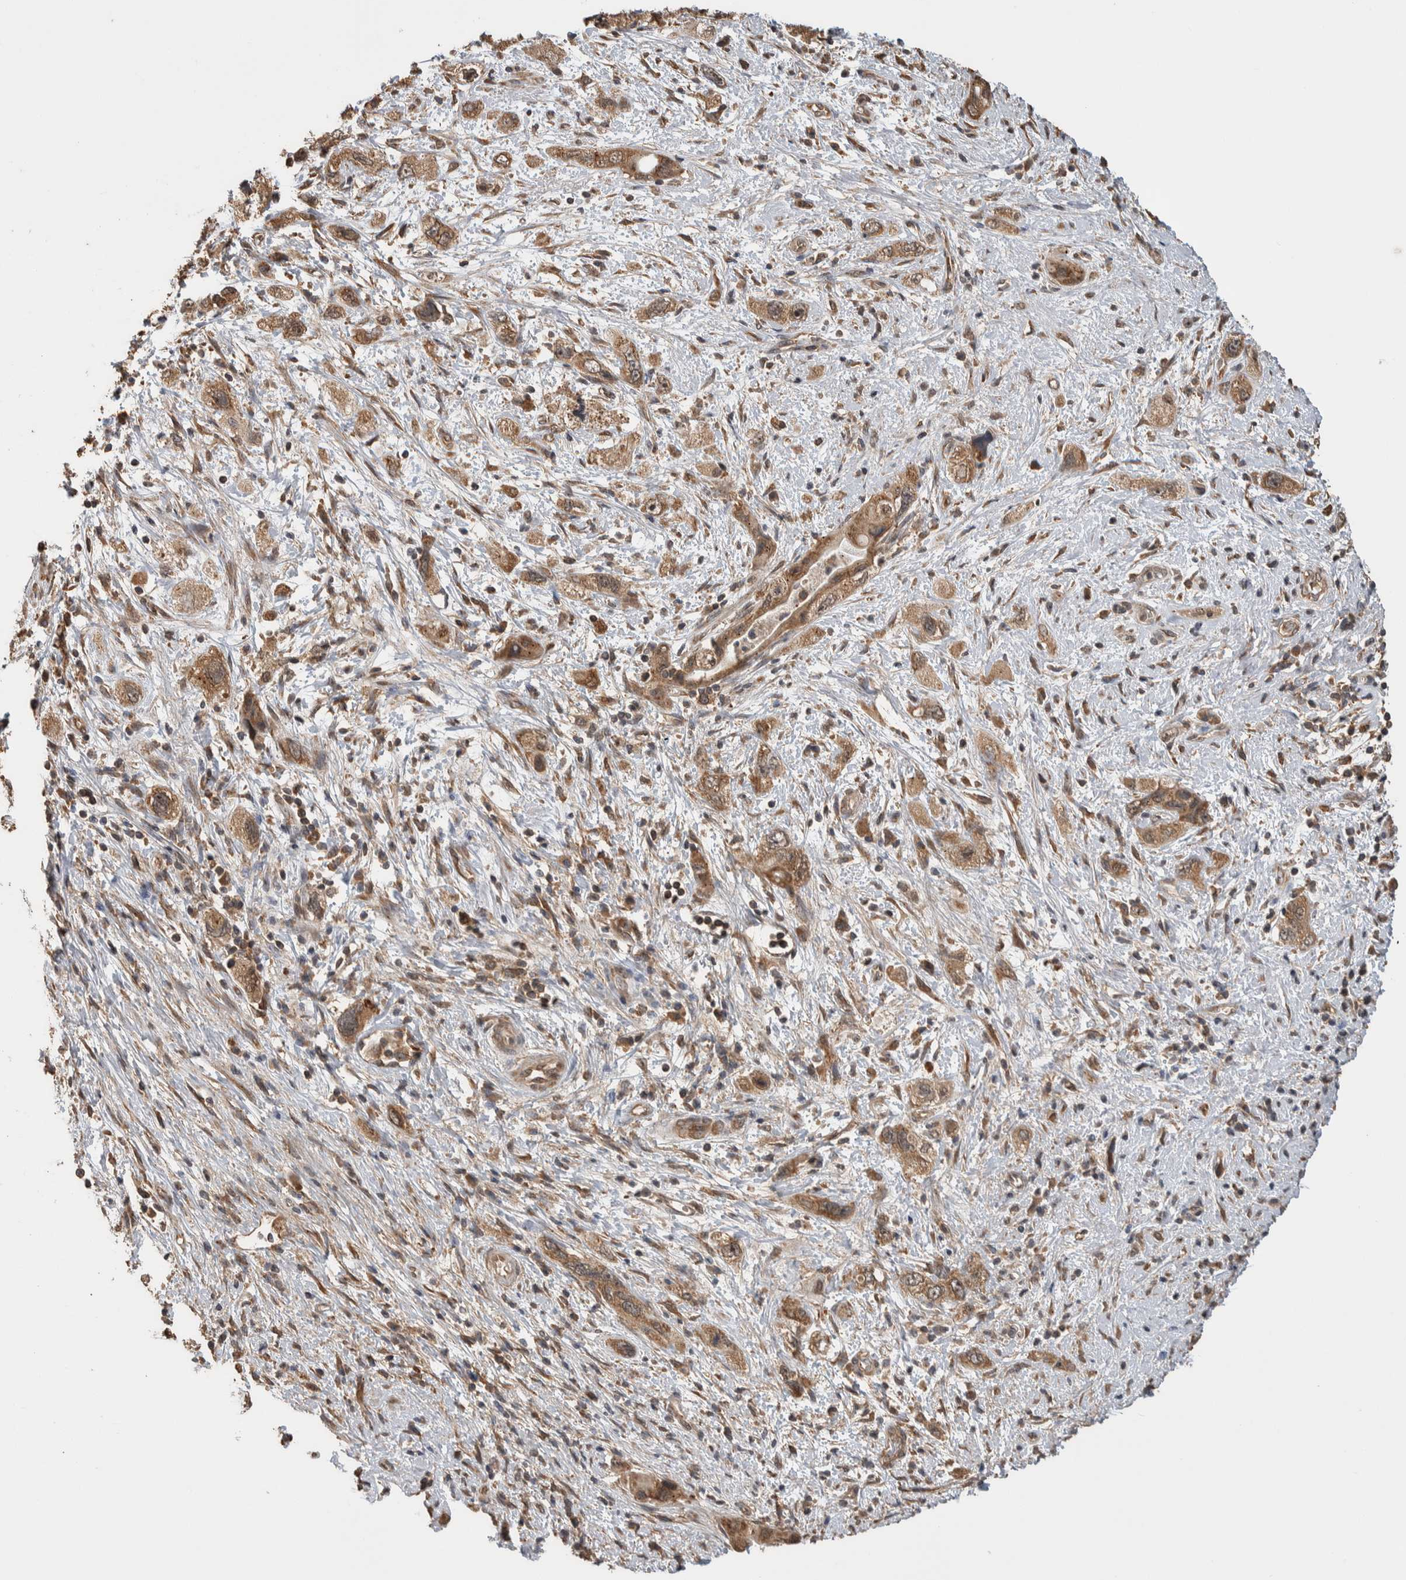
{"staining": {"intensity": "moderate", "quantity": ">75%", "location": "cytoplasmic/membranous"}, "tissue": "pancreatic cancer", "cell_type": "Tumor cells", "image_type": "cancer", "snomed": [{"axis": "morphology", "description": "Adenocarcinoma, NOS"}, {"axis": "topography", "description": "Pancreas"}], "caption": "Immunohistochemical staining of pancreatic adenocarcinoma exhibits moderate cytoplasmic/membranous protein staining in about >75% of tumor cells.", "gene": "DVL2", "patient": {"sex": "female", "age": 73}}